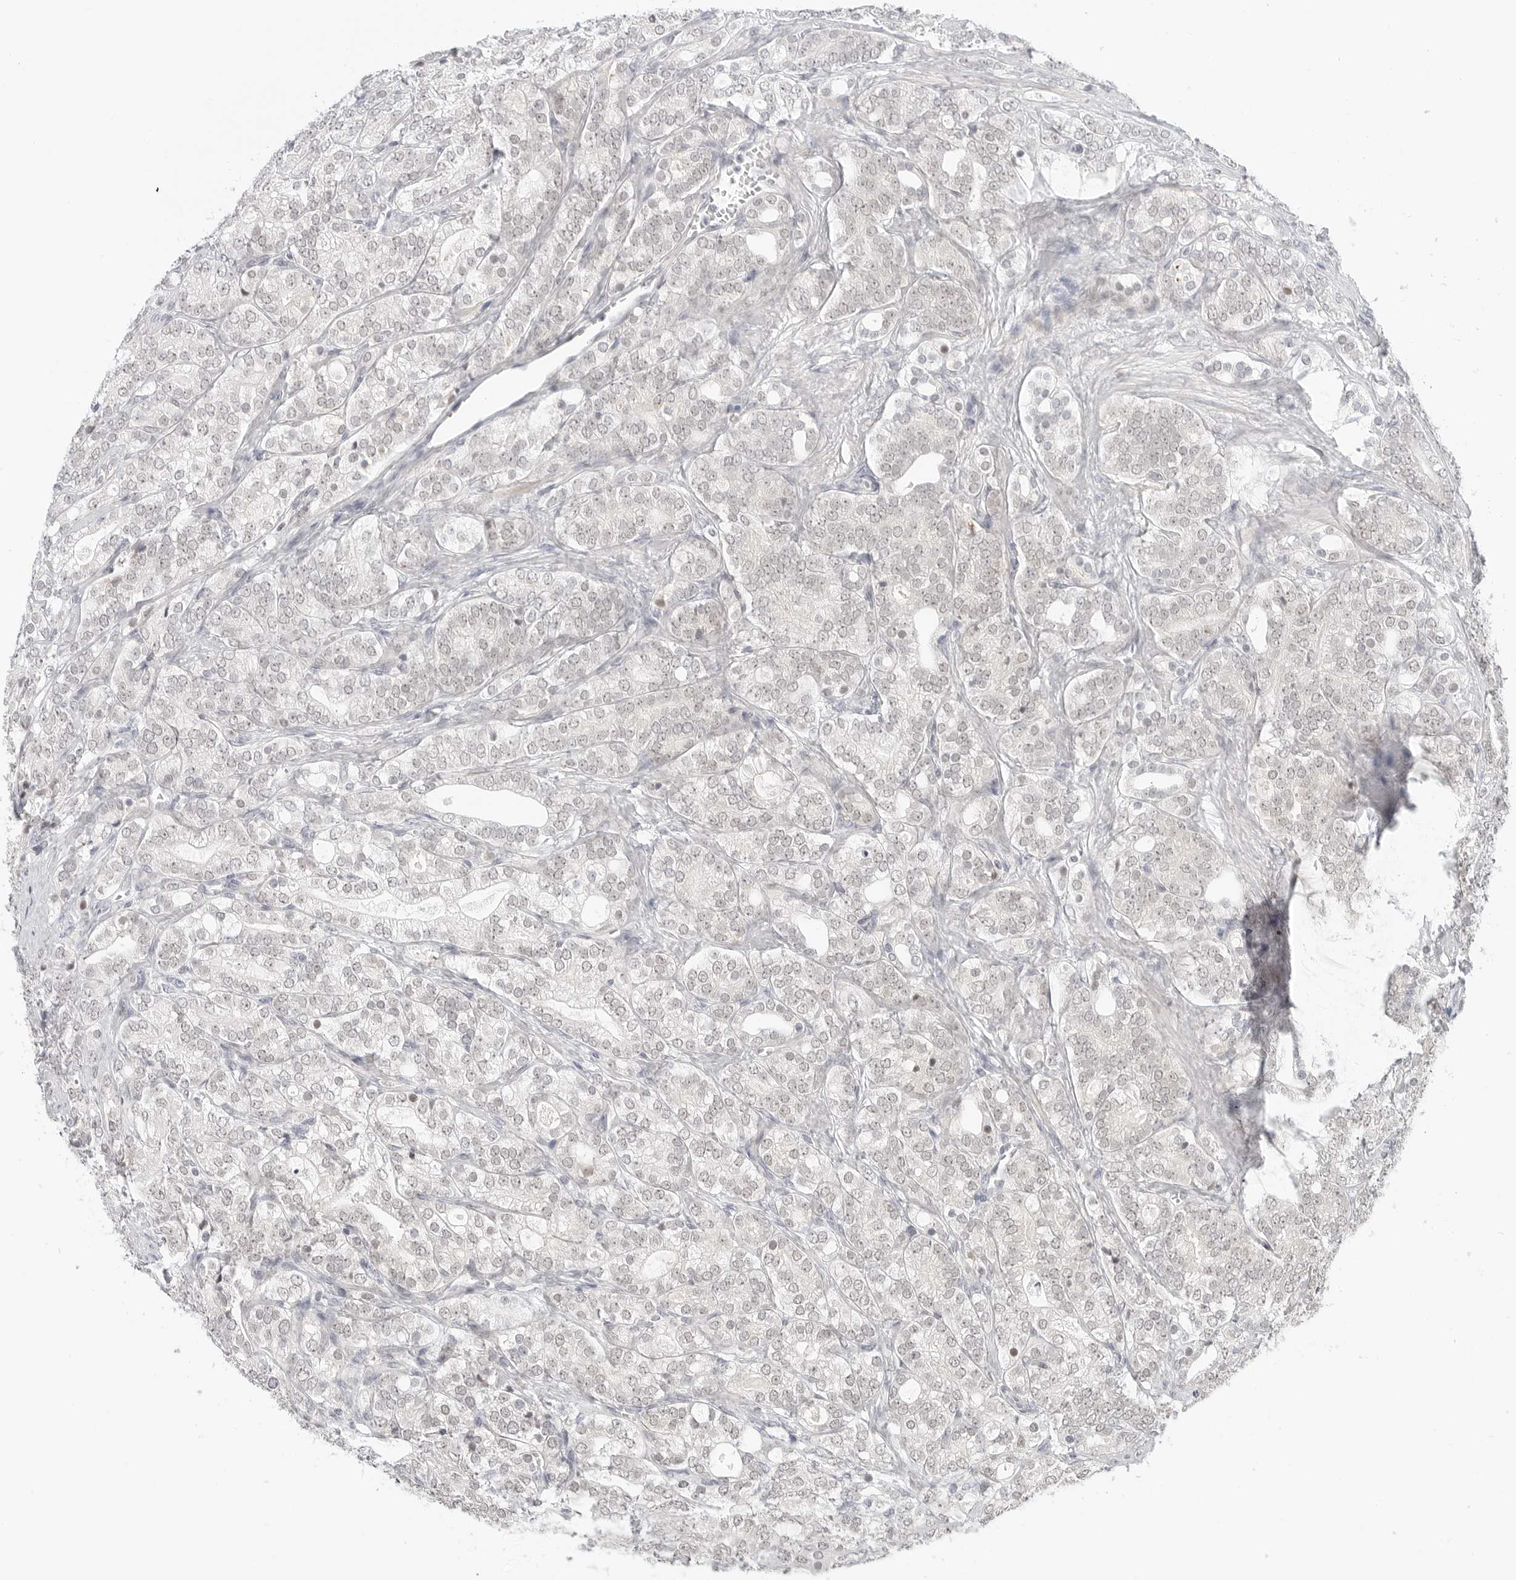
{"staining": {"intensity": "negative", "quantity": "none", "location": "none"}, "tissue": "prostate cancer", "cell_type": "Tumor cells", "image_type": "cancer", "snomed": [{"axis": "morphology", "description": "Adenocarcinoma, High grade"}, {"axis": "topography", "description": "Prostate"}], "caption": "This is a image of immunohistochemistry staining of prostate cancer (adenocarcinoma (high-grade)), which shows no expression in tumor cells.", "gene": "TSEN2", "patient": {"sex": "male", "age": 57}}